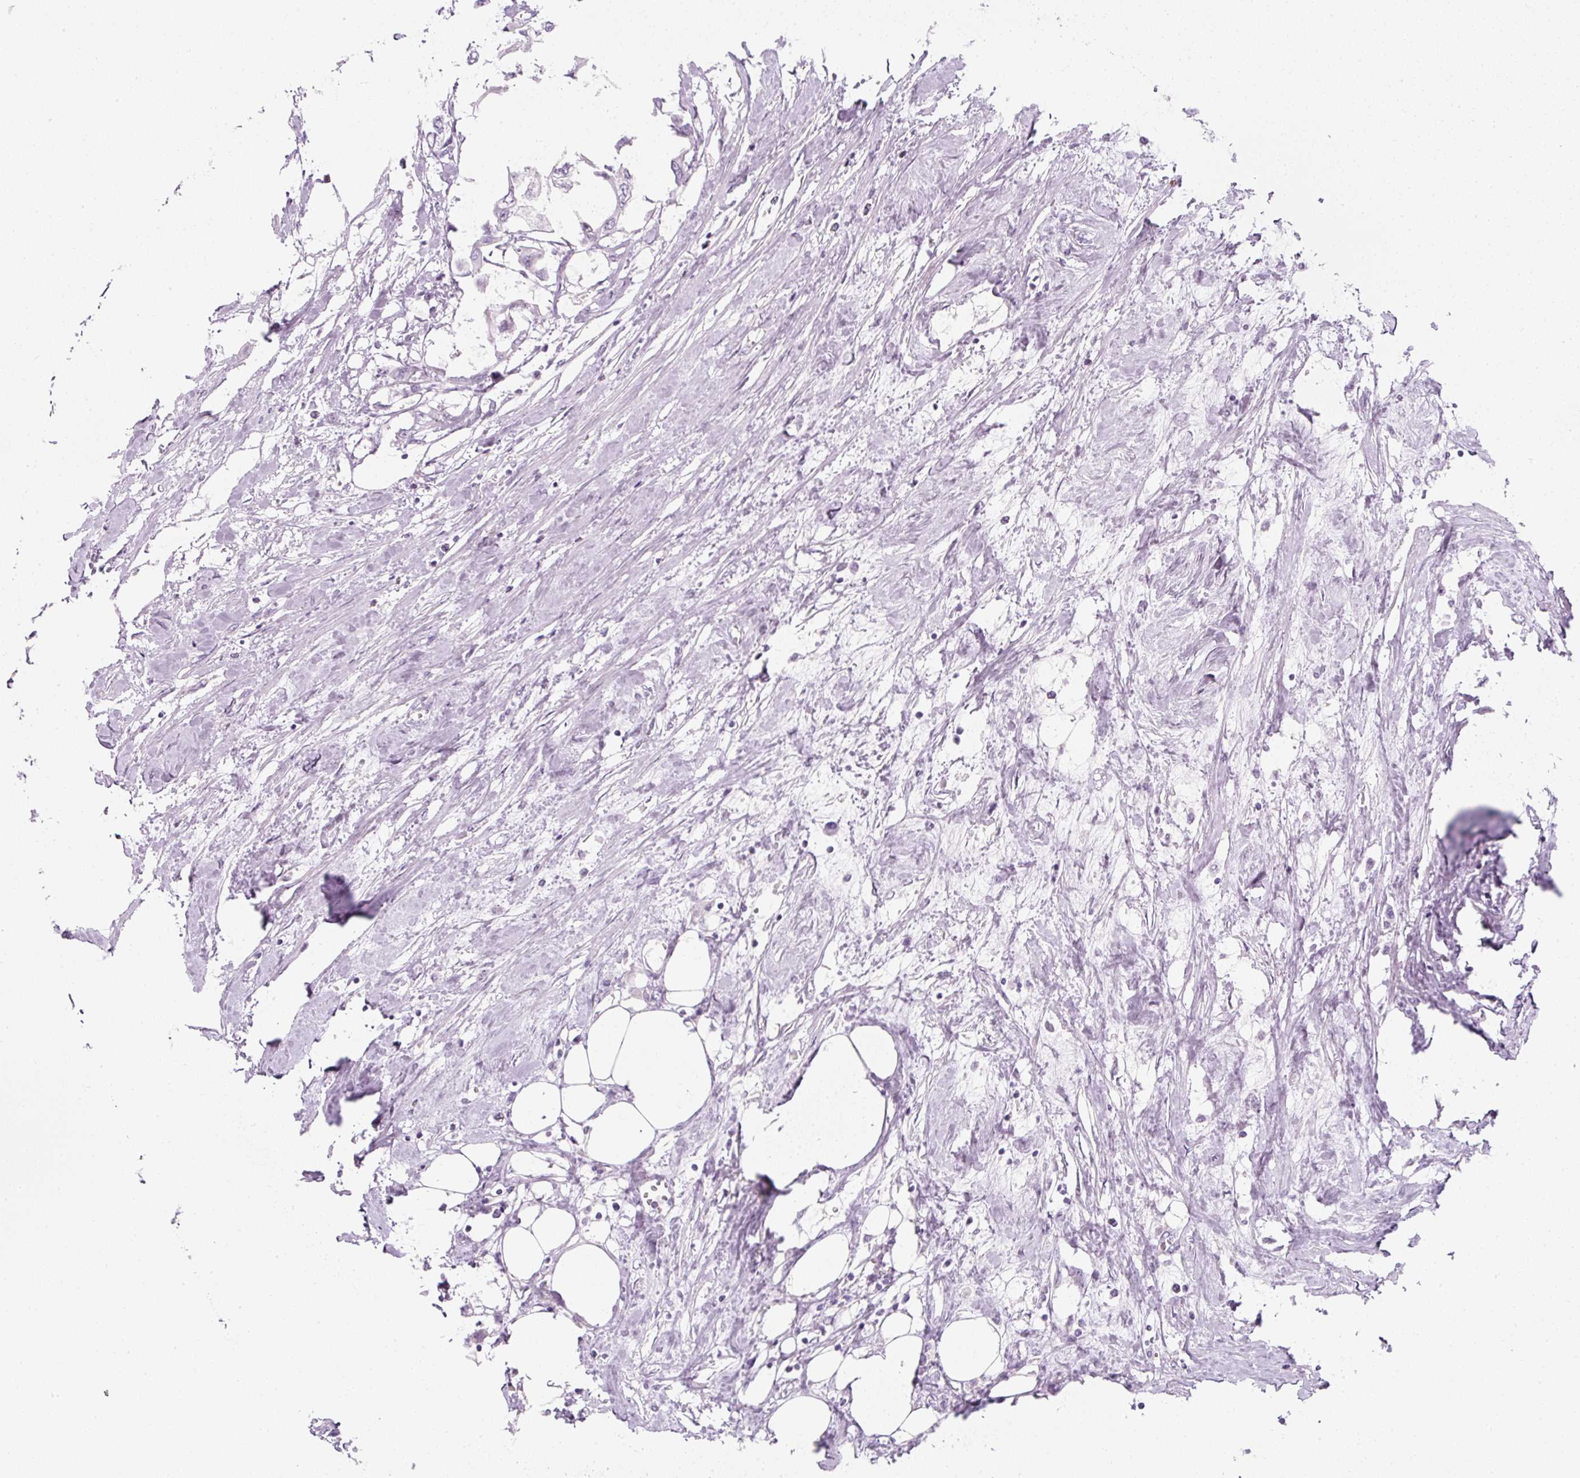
{"staining": {"intensity": "negative", "quantity": "none", "location": "none"}, "tissue": "urothelial cancer", "cell_type": "Tumor cells", "image_type": "cancer", "snomed": [{"axis": "morphology", "description": "Urothelial carcinoma, High grade"}, {"axis": "topography", "description": "Urinary bladder"}], "caption": "A histopathology image of urothelial cancer stained for a protein displays no brown staining in tumor cells.", "gene": "PF4V1", "patient": {"sex": "male", "age": 64}}